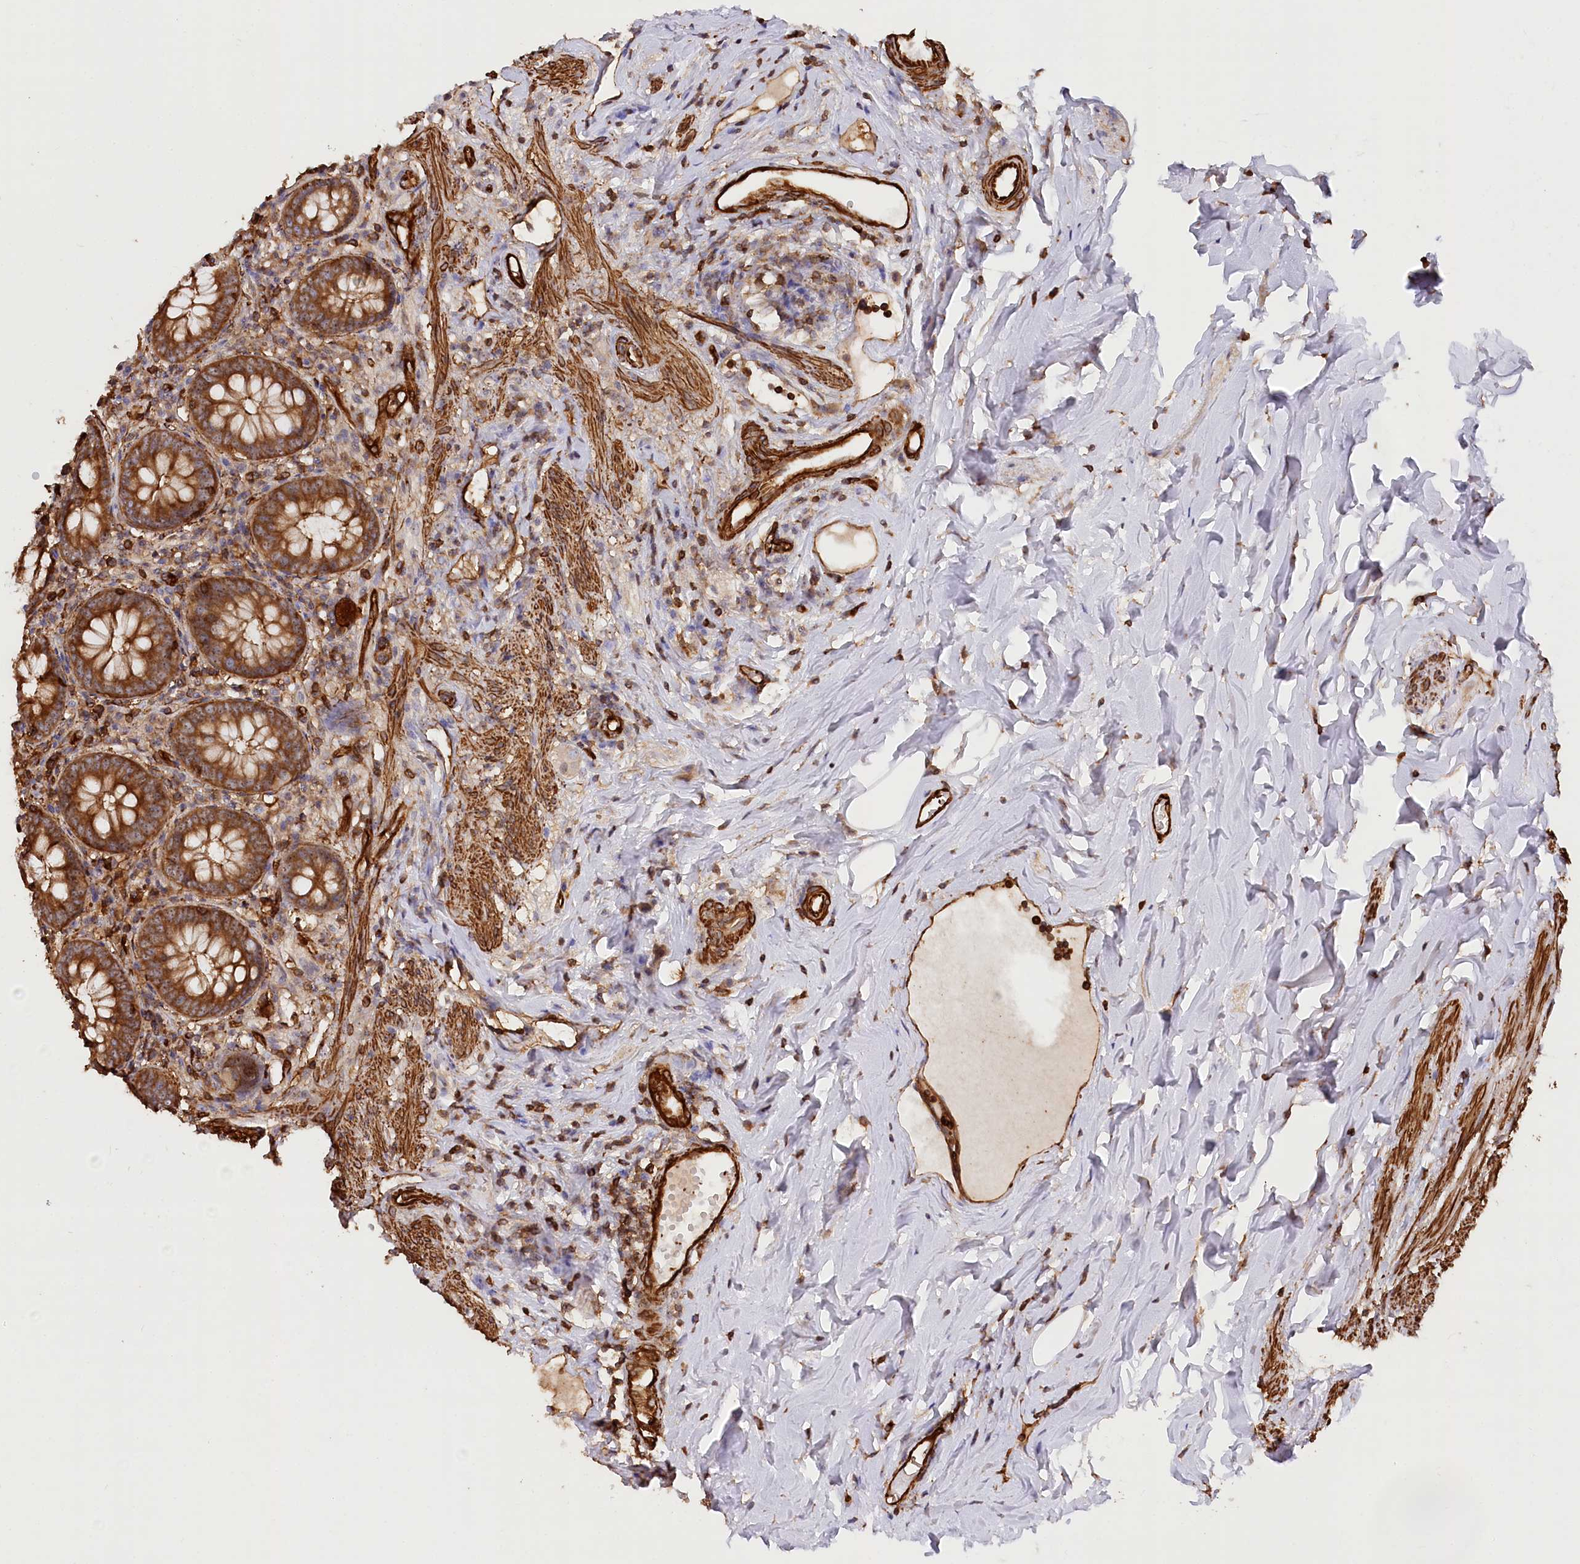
{"staining": {"intensity": "strong", "quantity": ">75%", "location": "cytoplasmic/membranous"}, "tissue": "appendix", "cell_type": "Glandular cells", "image_type": "normal", "snomed": [{"axis": "morphology", "description": "Normal tissue, NOS"}, {"axis": "topography", "description": "Appendix"}], "caption": "Protein staining of unremarkable appendix demonstrates strong cytoplasmic/membranous staining in approximately >75% of glandular cells. The protein of interest is stained brown, and the nuclei are stained in blue (DAB IHC with brightfield microscopy, high magnification).", "gene": "WDR36", "patient": {"sex": "female", "age": 54}}